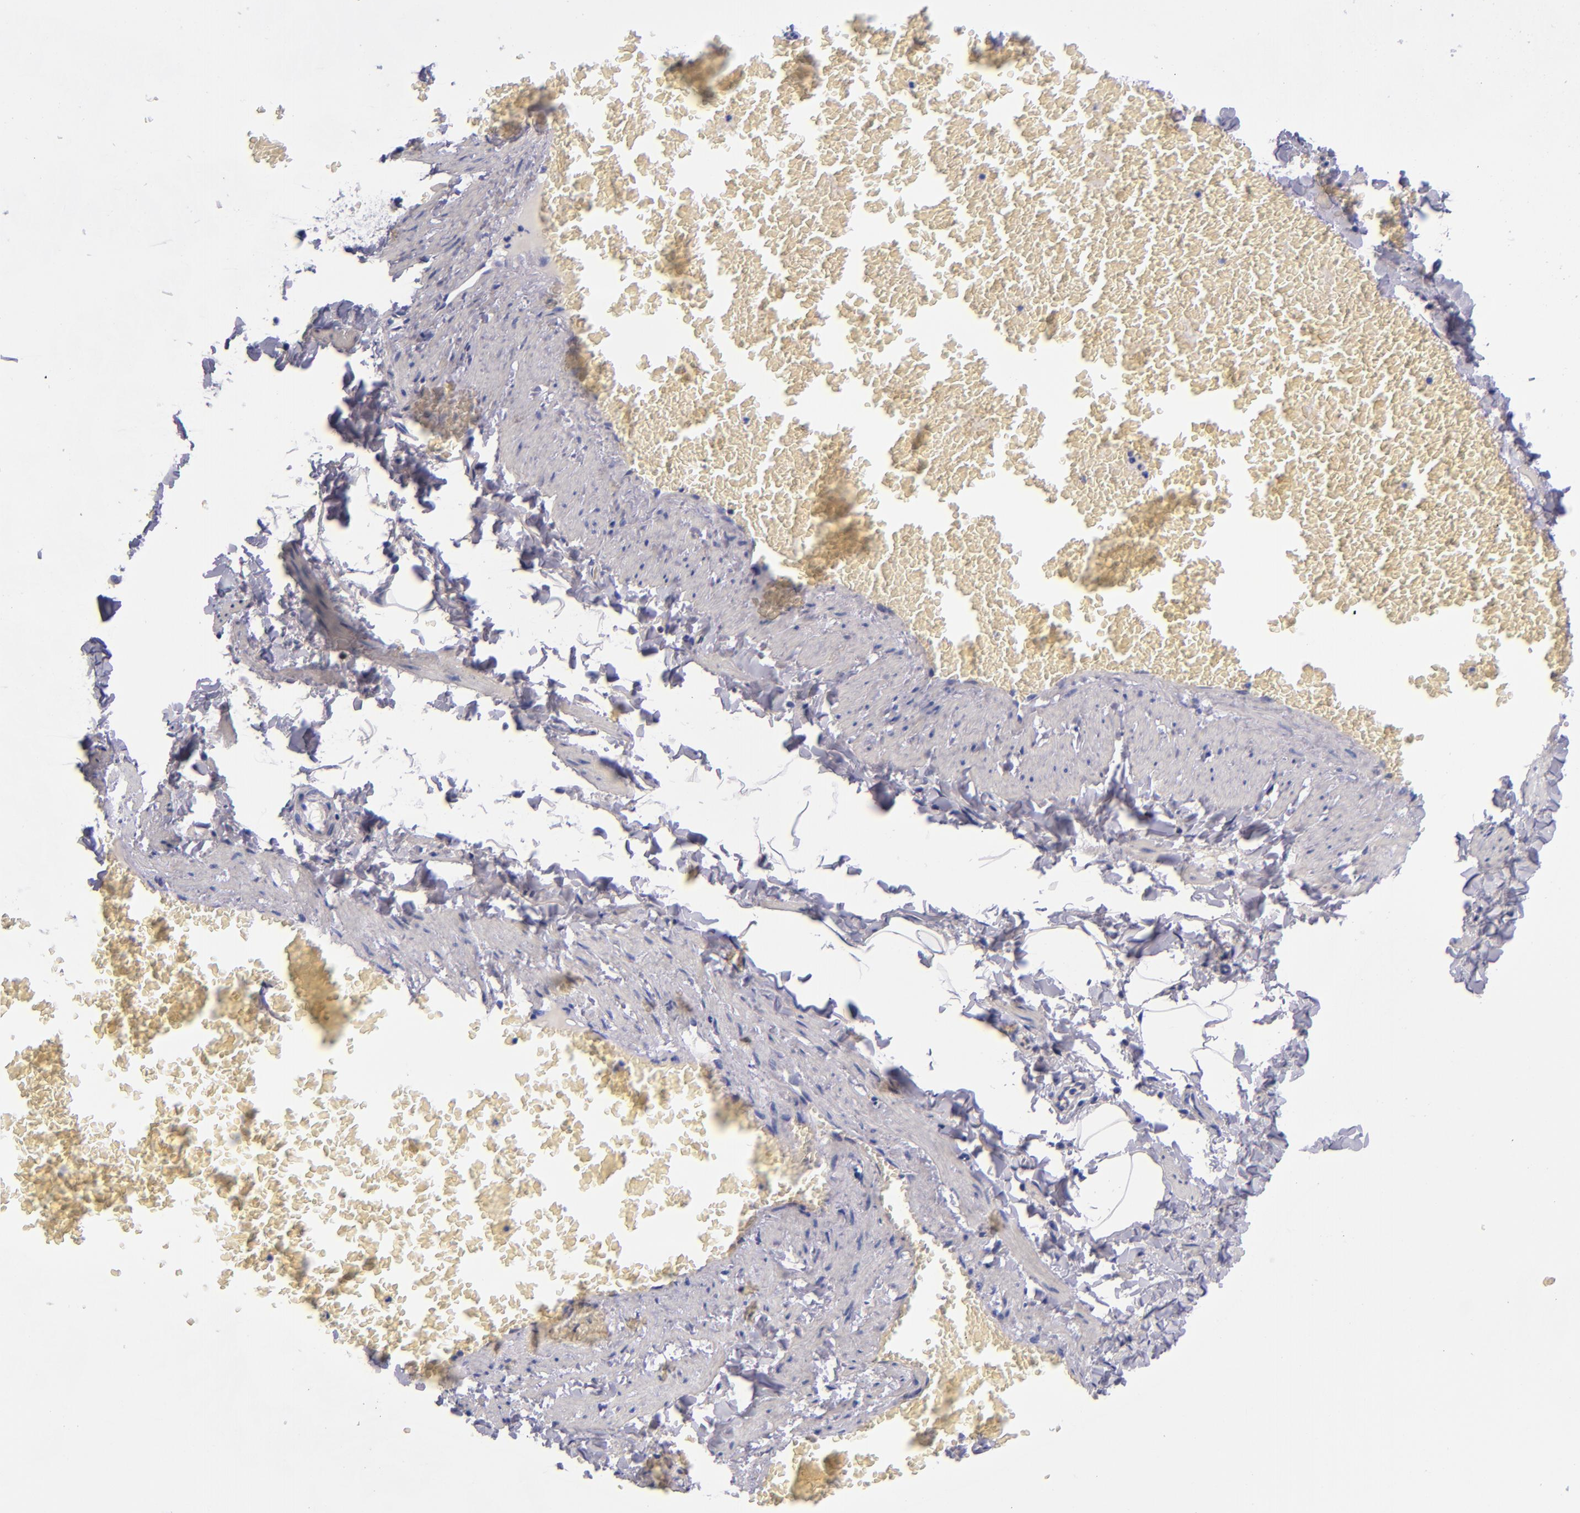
{"staining": {"intensity": "negative", "quantity": "none", "location": "none"}, "tissue": "adipose tissue", "cell_type": "Adipocytes", "image_type": "normal", "snomed": [{"axis": "morphology", "description": "Normal tissue, NOS"}, {"axis": "topography", "description": "Vascular tissue"}], "caption": "The micrograph demonstrates no significant positivity in adipocytes of adipose tissue.", "gene": "MCM7", "patient": {"sex": "male", "age": 41}}